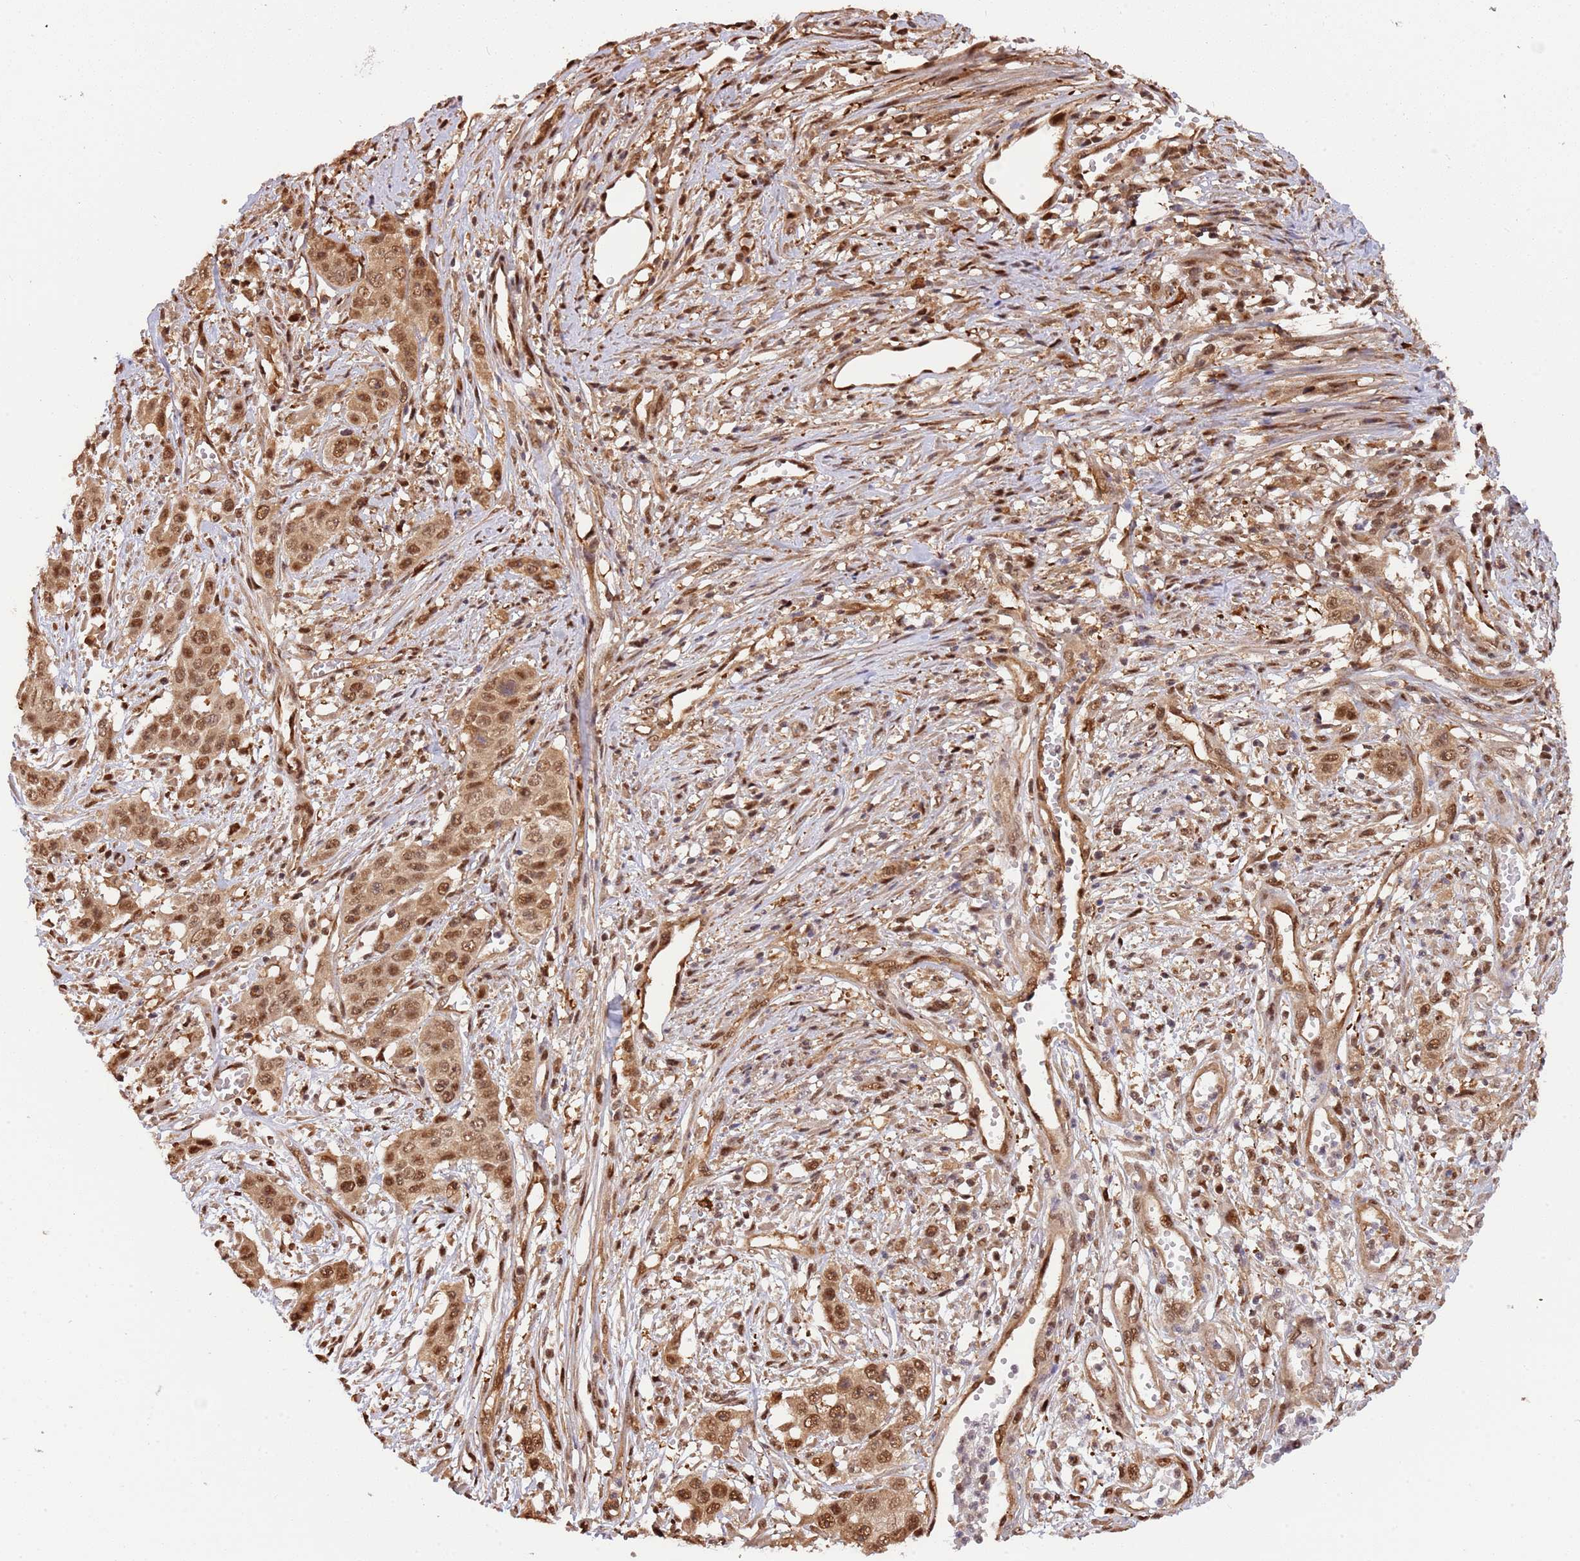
{"staining": {"intensity": "moderate", "quantity": ">75%", "location": "cytoplasmic/membranous,nuclear"}, "tissue": "stomach cancer", "cell_type": "Tumor cells", "image_type": "cancer", "snomed": [{"axis": "morphology", "description": "Adenocarcinoma, NOS"}, {"axis": "topography", "description": "Stomach, upper"}], "caption": "Tumor cells exhibit moderate cytoplasmic/membranous and nuclear expression in approximately >75% of cells in stomach cancer.", "gene": "PLSCR5", "patient": {"sex": "male", "age": 62}}